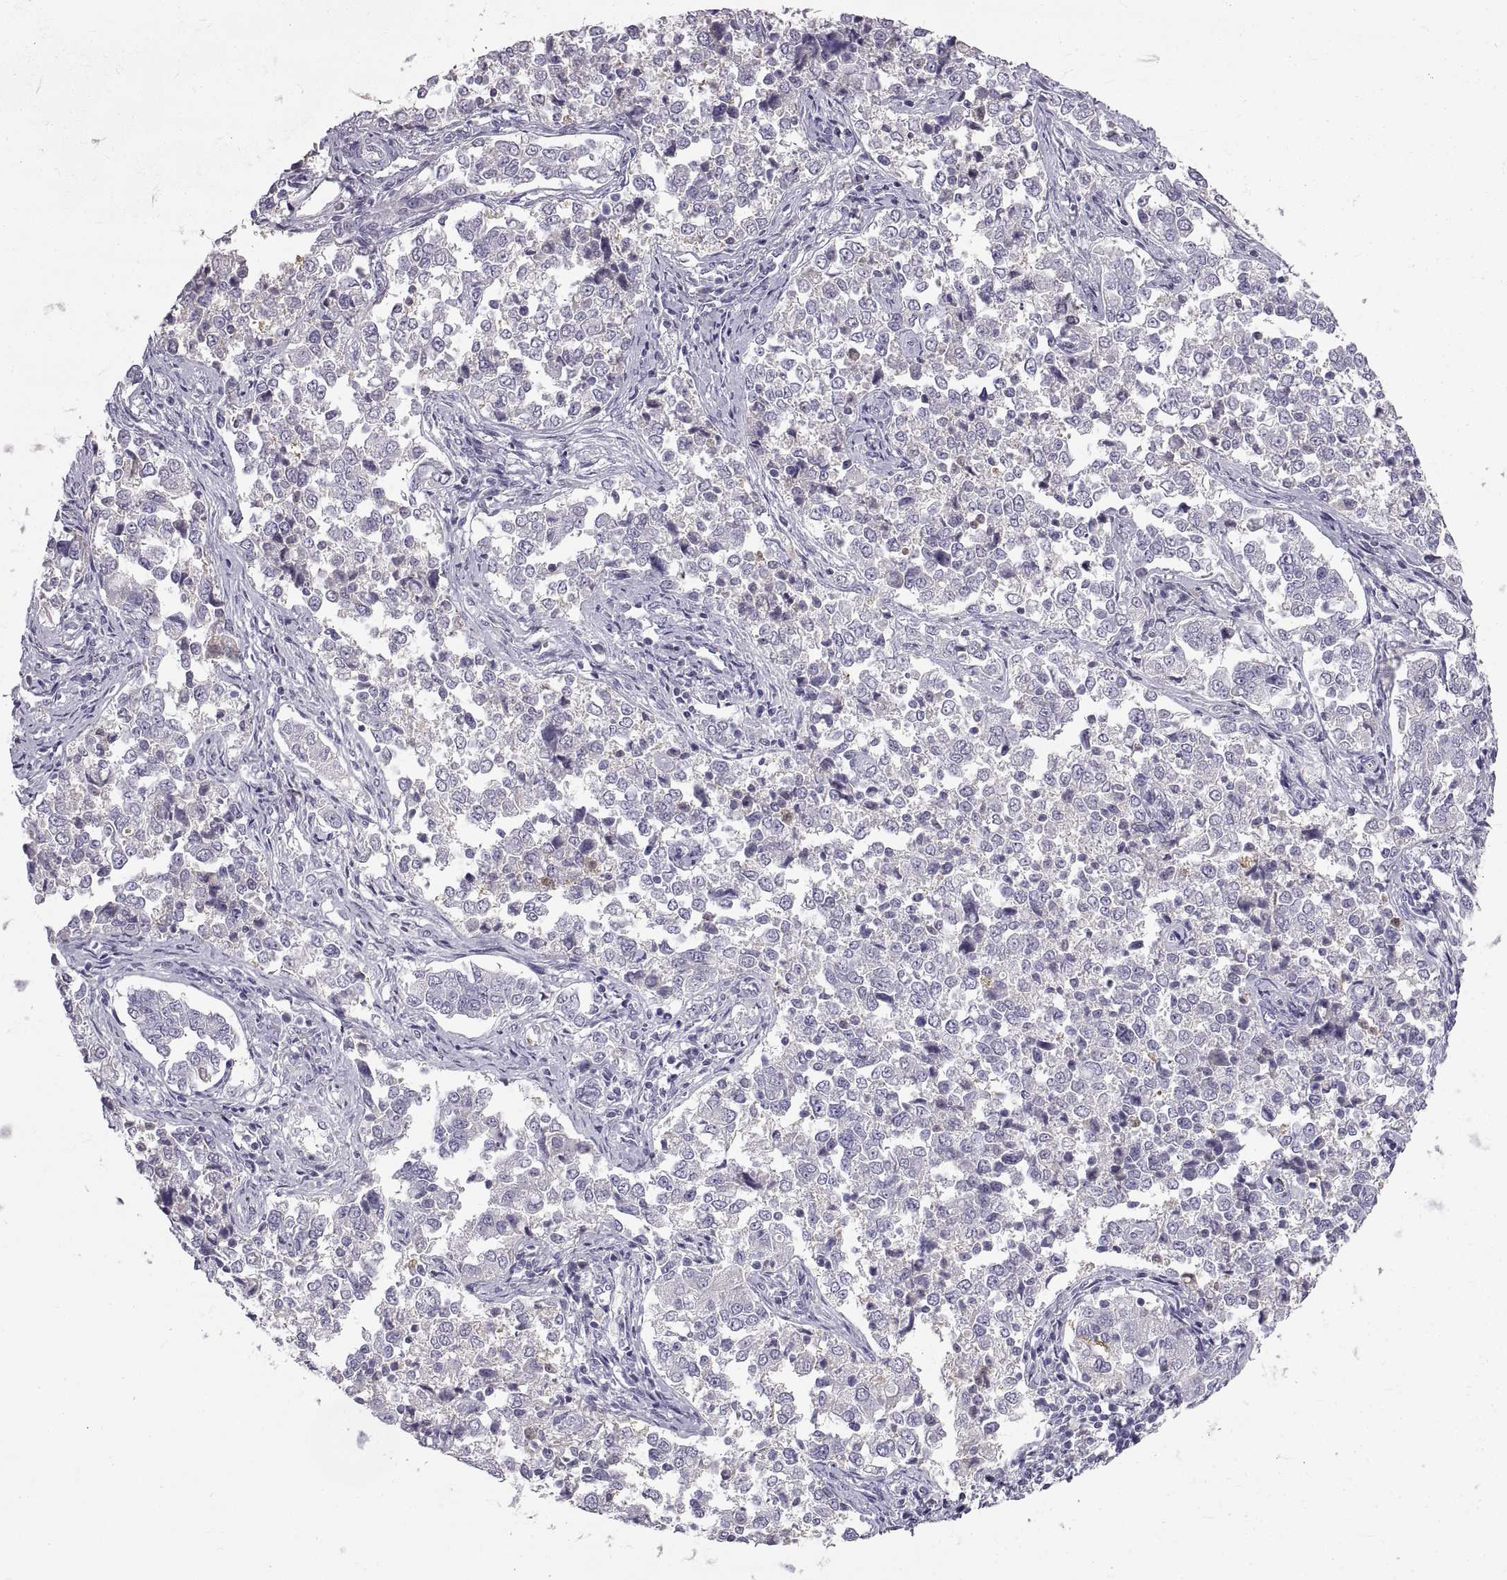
{"staining": {"intensity": "negative", "quantity": "none", "location": "none"}, "tissue": "endometrial cancer", "cell_type": "Tumor cells", "image_type": "cancer", "snomed": [{"axis": "morphology", "description": "Adenocarcinoma, NOS"}, {"axis": "topography", "description": "Endometrium"}], "caption": "High power microscopy photomicrograph of an immunohistochemistry photomicrograph of endometrial cancer (adenocarcinoma), revealing no significant expression in tumor cells. (Stains: DAB immunohistochemistry (IHC) with hematoxylin counter stain, Microscopy: brightfield microscopy at high magnification).", "gene": "ADAM32", "patient": {"sex": "female", "age": 43}}